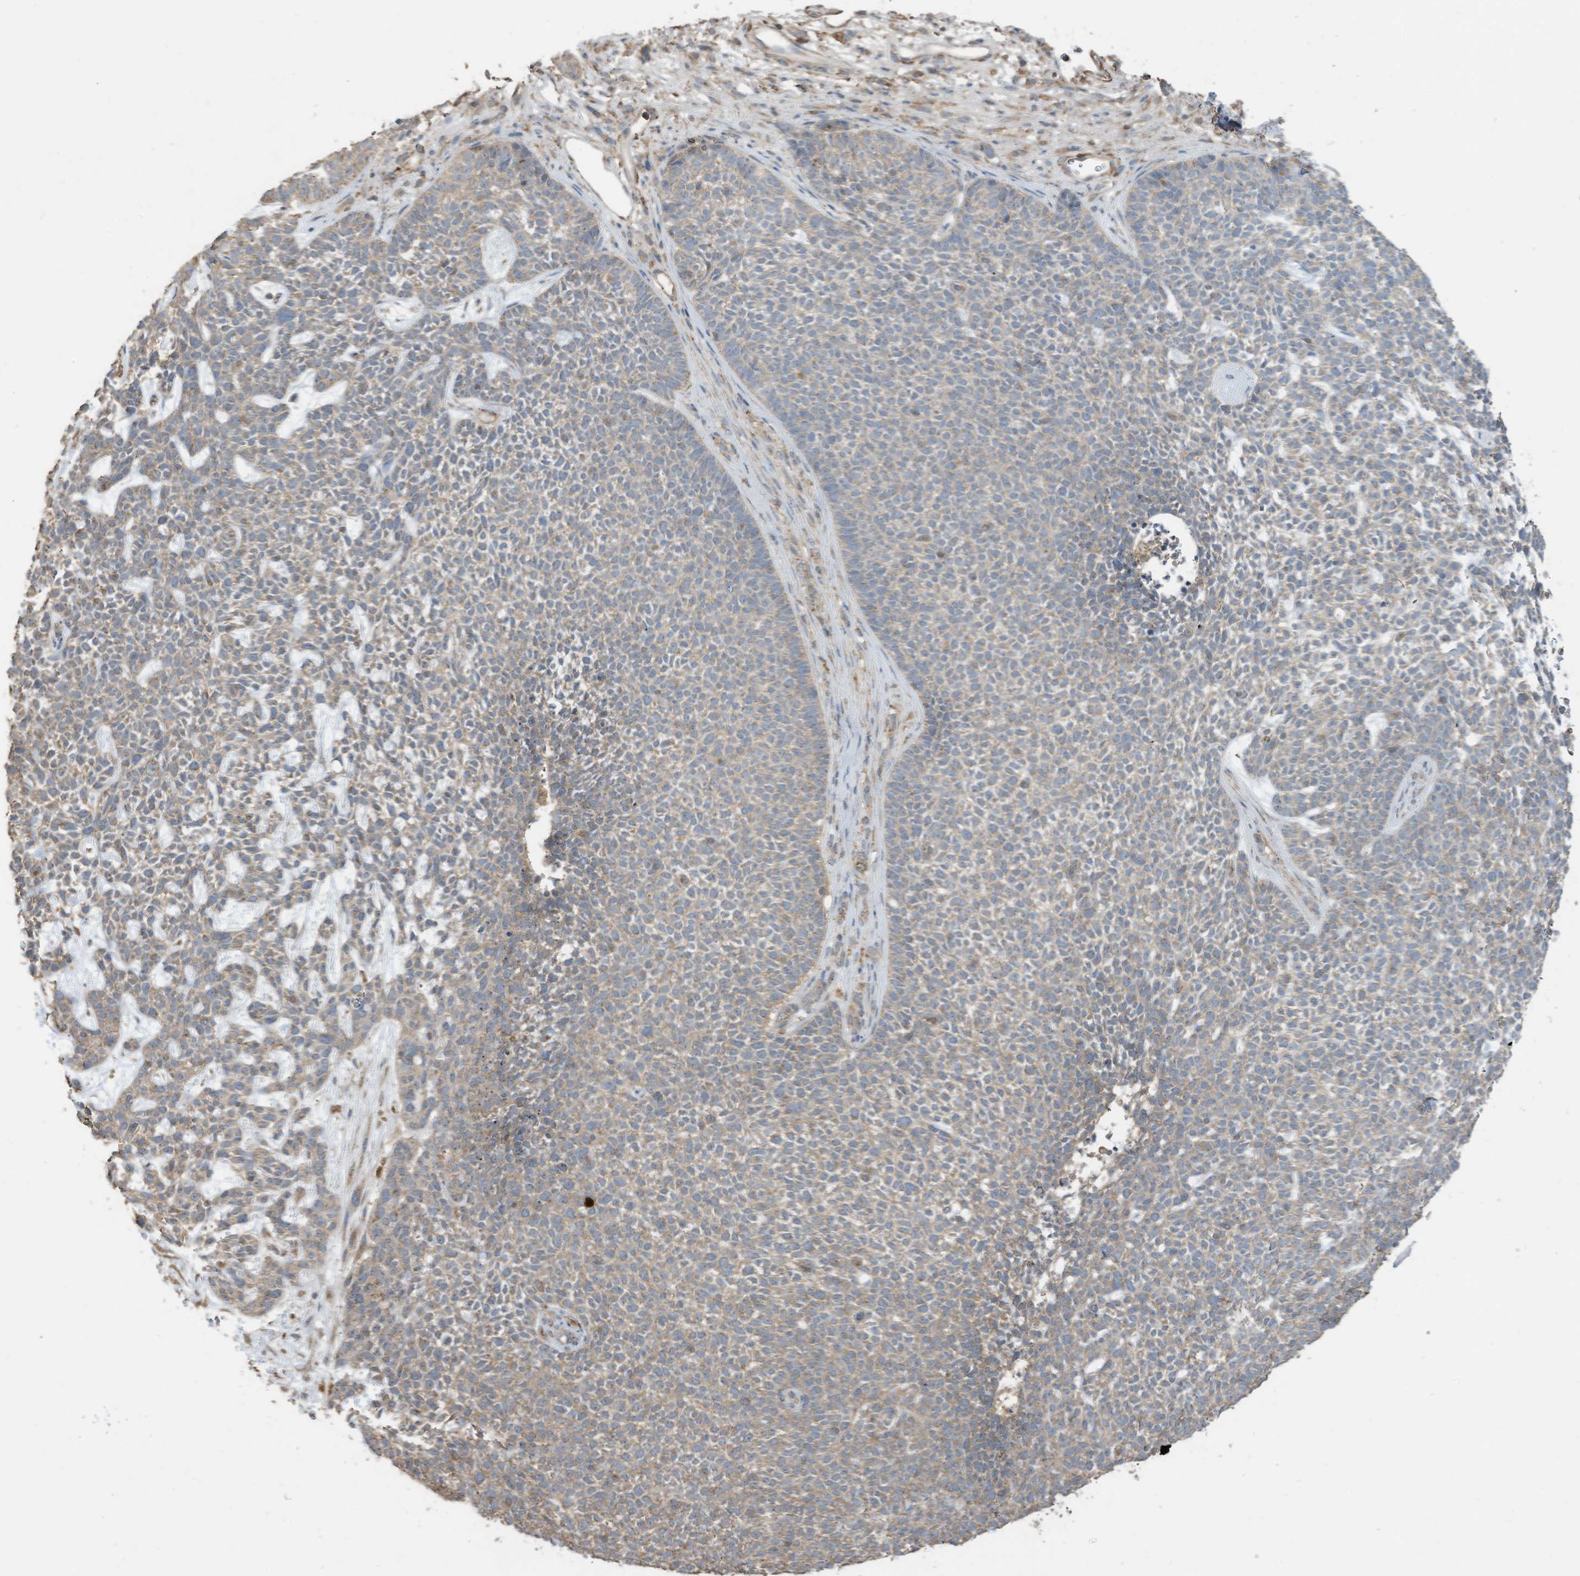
{"staining": {"intensity": "weak", "quantity": "25%-75%", "location": "cytoplasmic/membranous"}, "tissue": "skin cancer", "cell_type": "Tumor cells", "image_type": "cancer", "snomed": [{"axis": "morphology", "description": "Basal cell carcinoma"}, {"axis": "topography", "description": "Skin"}], "caption": "DAB immunohistochemical staining of human skin basal cell carcinoma exhibits weak cytoplasmic/membranous protein positivity in approximately 25%-75% of tumor cells.", "gene": "COX10", "patient": {"sex": "female", "age": 84}}